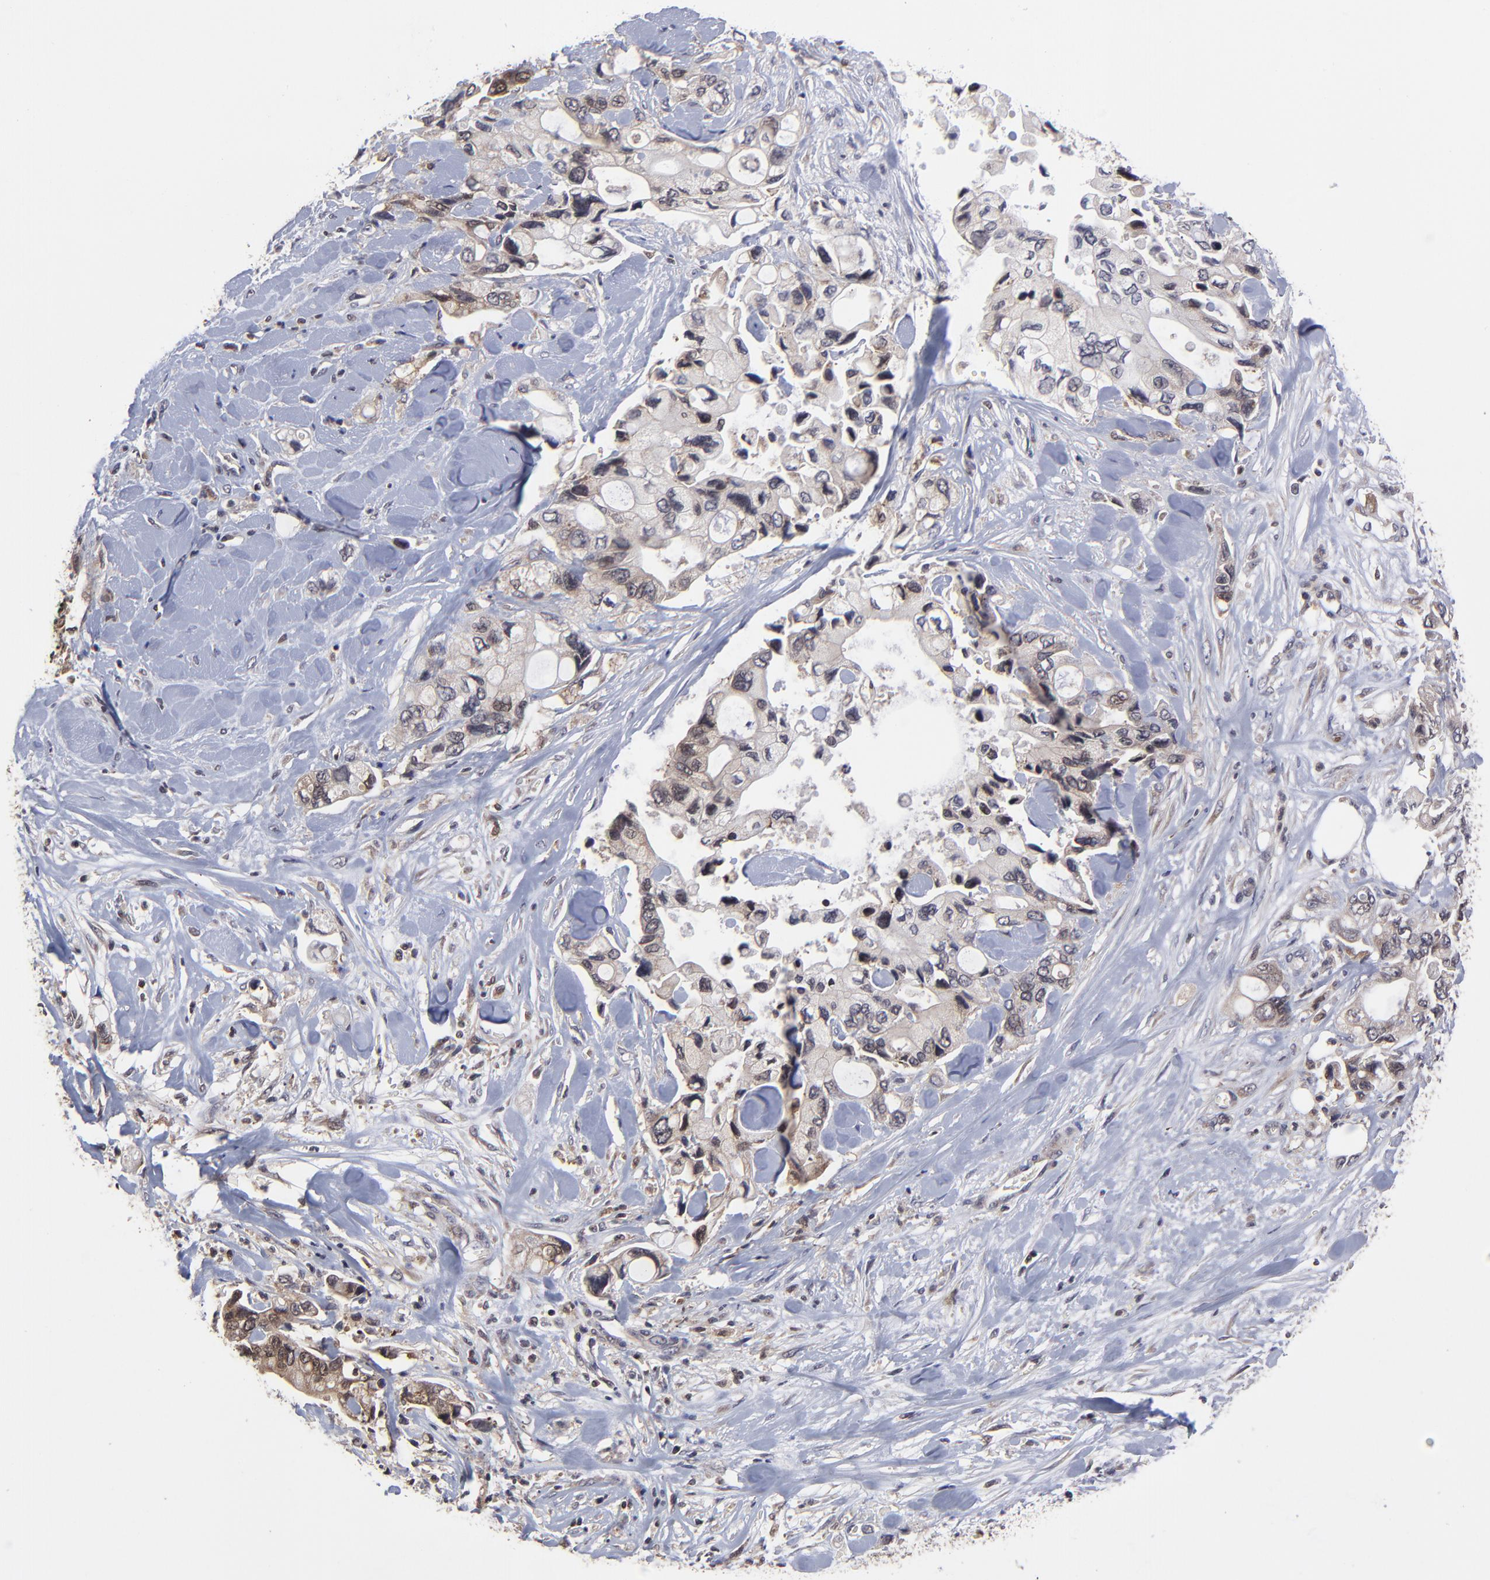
{"staining": {"intensity": "moderate", "quantity": "25%-75%", "location": "cytoplasmic/membranous"}, "tissue": "pancreatic cancer", "cell_type": "Tumor cells", "image_type": "cancer", "snomed": [{"axis": "morphology", "description": "Adenocarcinoma, NOS"}, {"axis": "topography", "description": "Pancreas"}], "caption": "A high-resolution micrograph shows immunohistochemistry (IHC) staining of pancreatic cancer, which demonstrates moderate cytoplasmic/membranous staining in approximately 25%-75% of tumor cells. (DAB (3,3'-diaminobenzidine) = brown stain, brightfield microscopy at high magnification).", "gene": "UBE2L6", "patient": {"sex": "male", "age": 70}}